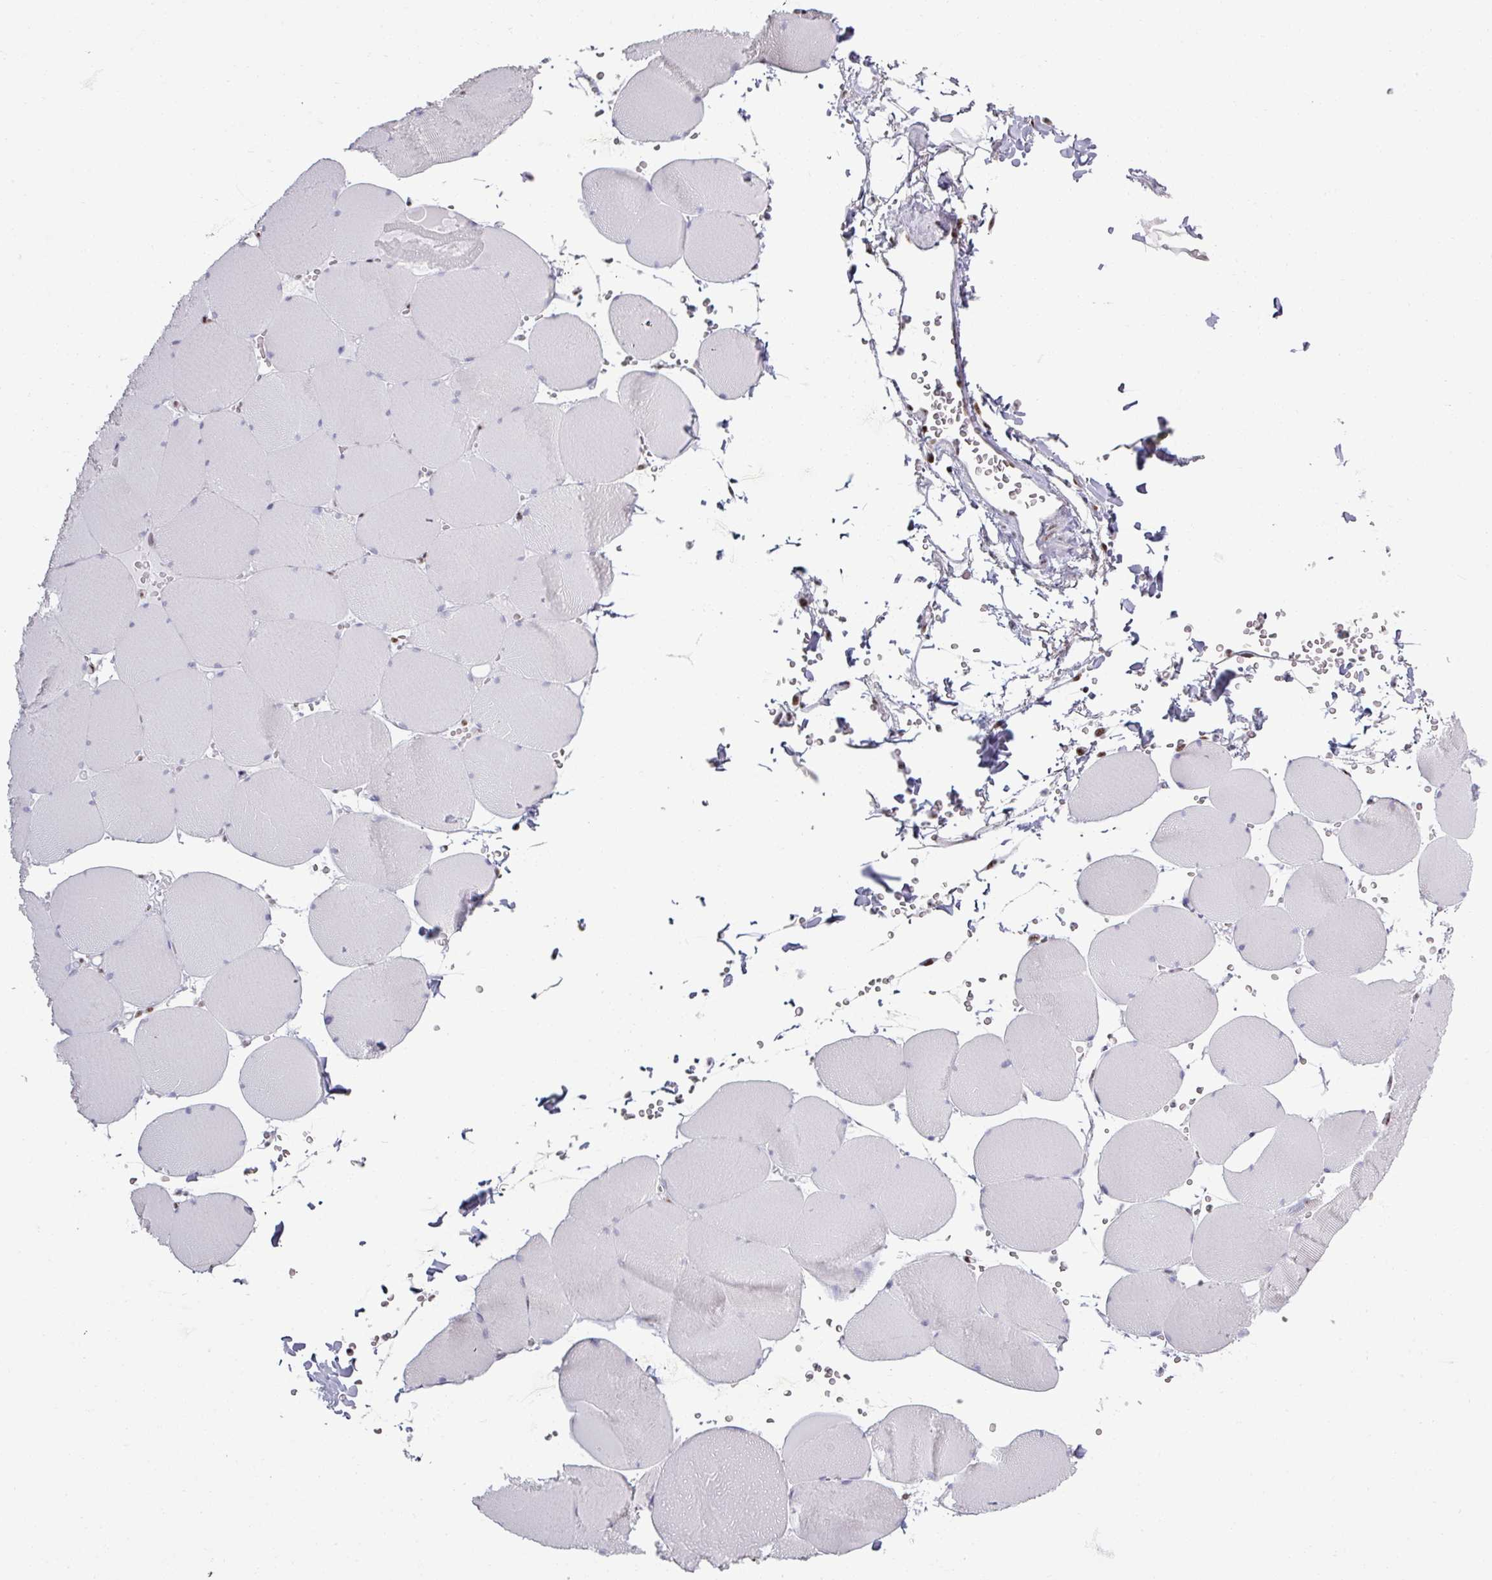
{"staining": {"intensity": "negative", "quantity": "none", "location": "none"}, "tissue": "skeletal muscle", "cell_type": "Myocytes", "image_type": "normal", "snomed": [{"axis": "morphology", "description": "Normal tissue, NOS"}, {"axis": "topography", "description": "Skeletal muscle"}, {"axis": "topography", "description": "Head-Neck"}], "caption": "Myocytes are negative for brown protein staining in unremarkable skeletal muscle. (Immunohistochemistry, brightfield microscopy, high magnification).", "gene": "ADAR", "patient": {"sex": "male", "age": 66}}